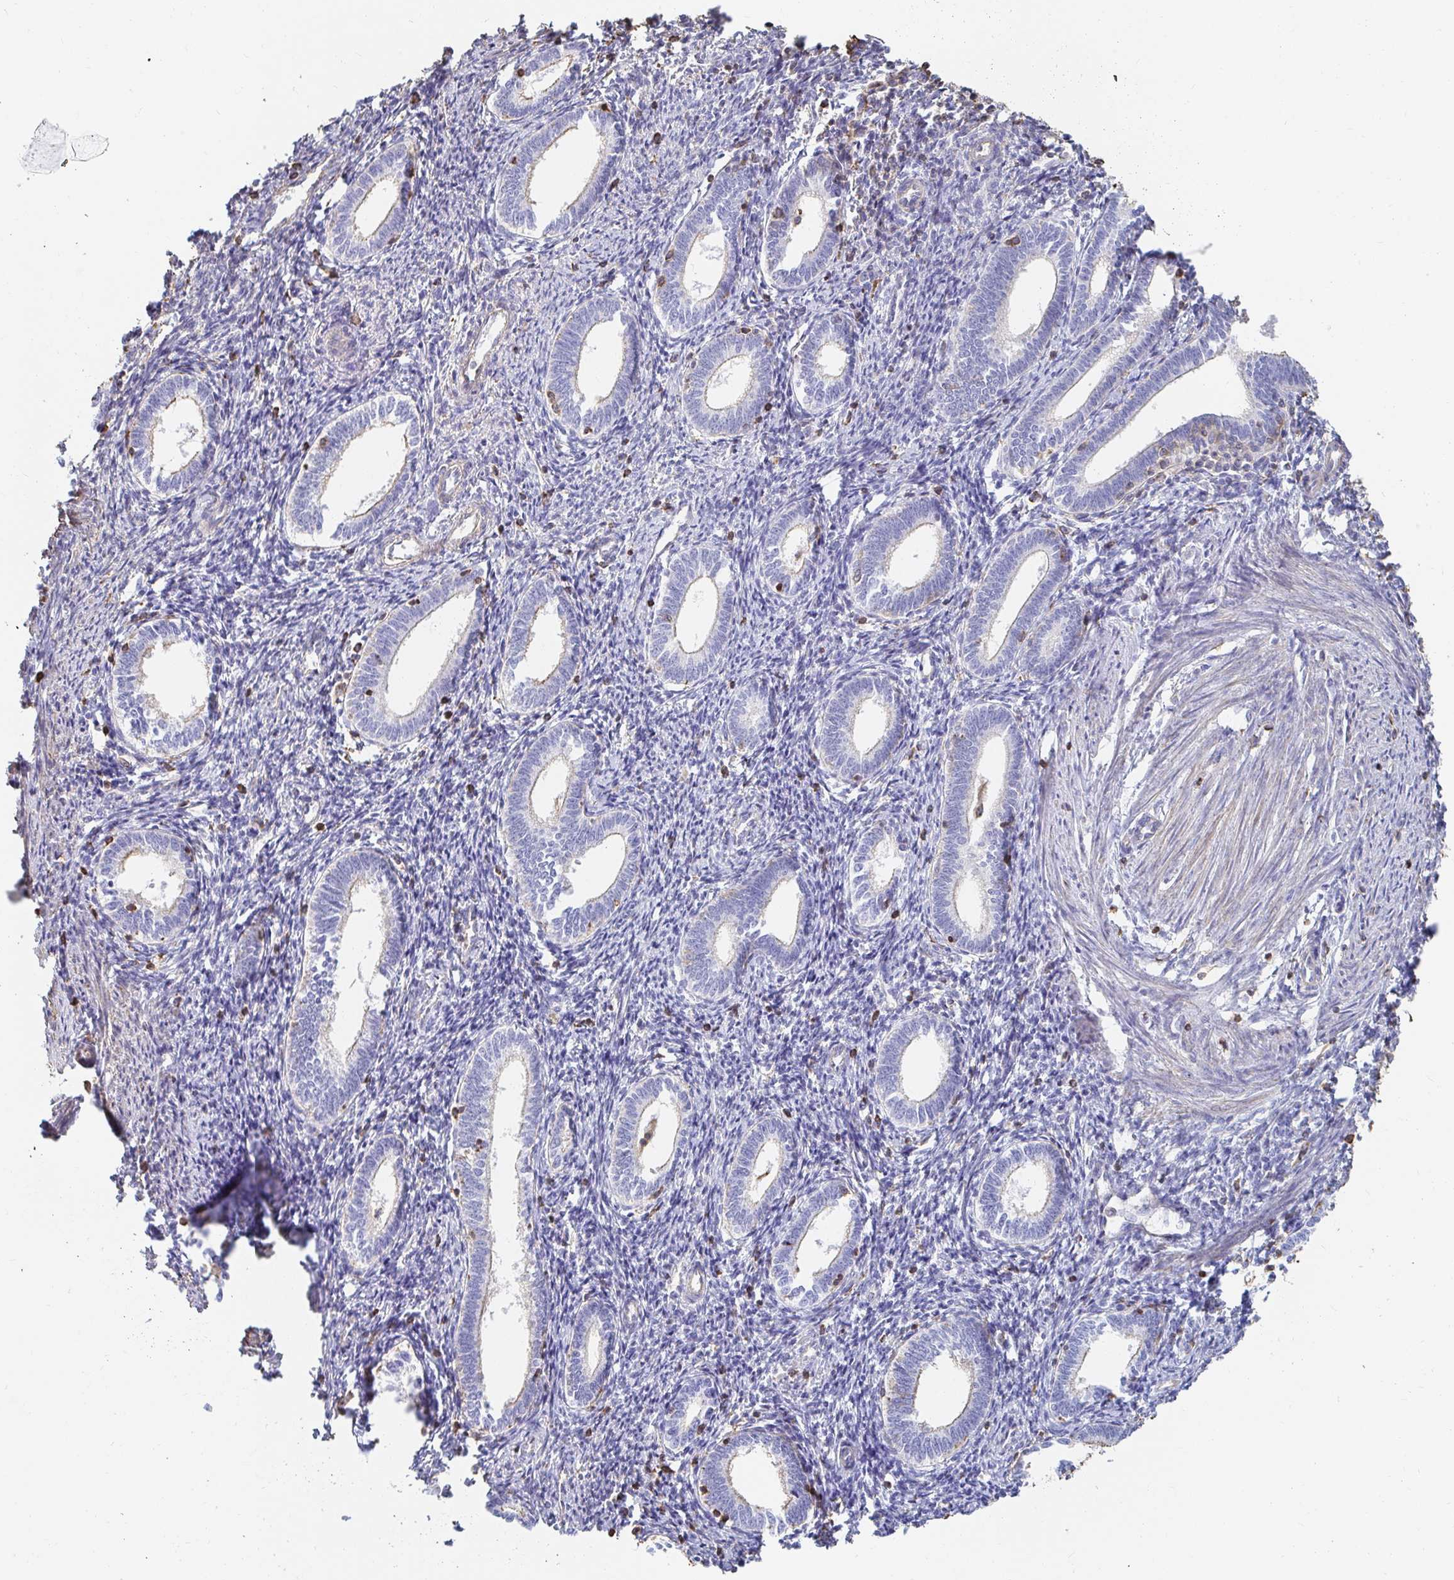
{"staining": {"intensity": "negative", "quantity": "none", "location": "none"}, "tissue": "endometrium", "cell_type": "Cells in endometrial stroma", "image_type": "normal", "snomed": [{"axis": "morphology", "description": "Normal tissue, NOS"}, {"axis": "topography", "description": "Endometrium"}], "caption": "Cells in endometrial stroma are negative for protein expression in benign human endometrium. The staining is performed using DAB (3,3'-diaminobenzidine) brown chromogen with nuclei counter-stained in using hematoxylin.", "gene": "PTPN14", "patient": {"sex": "female", "age": 41}}